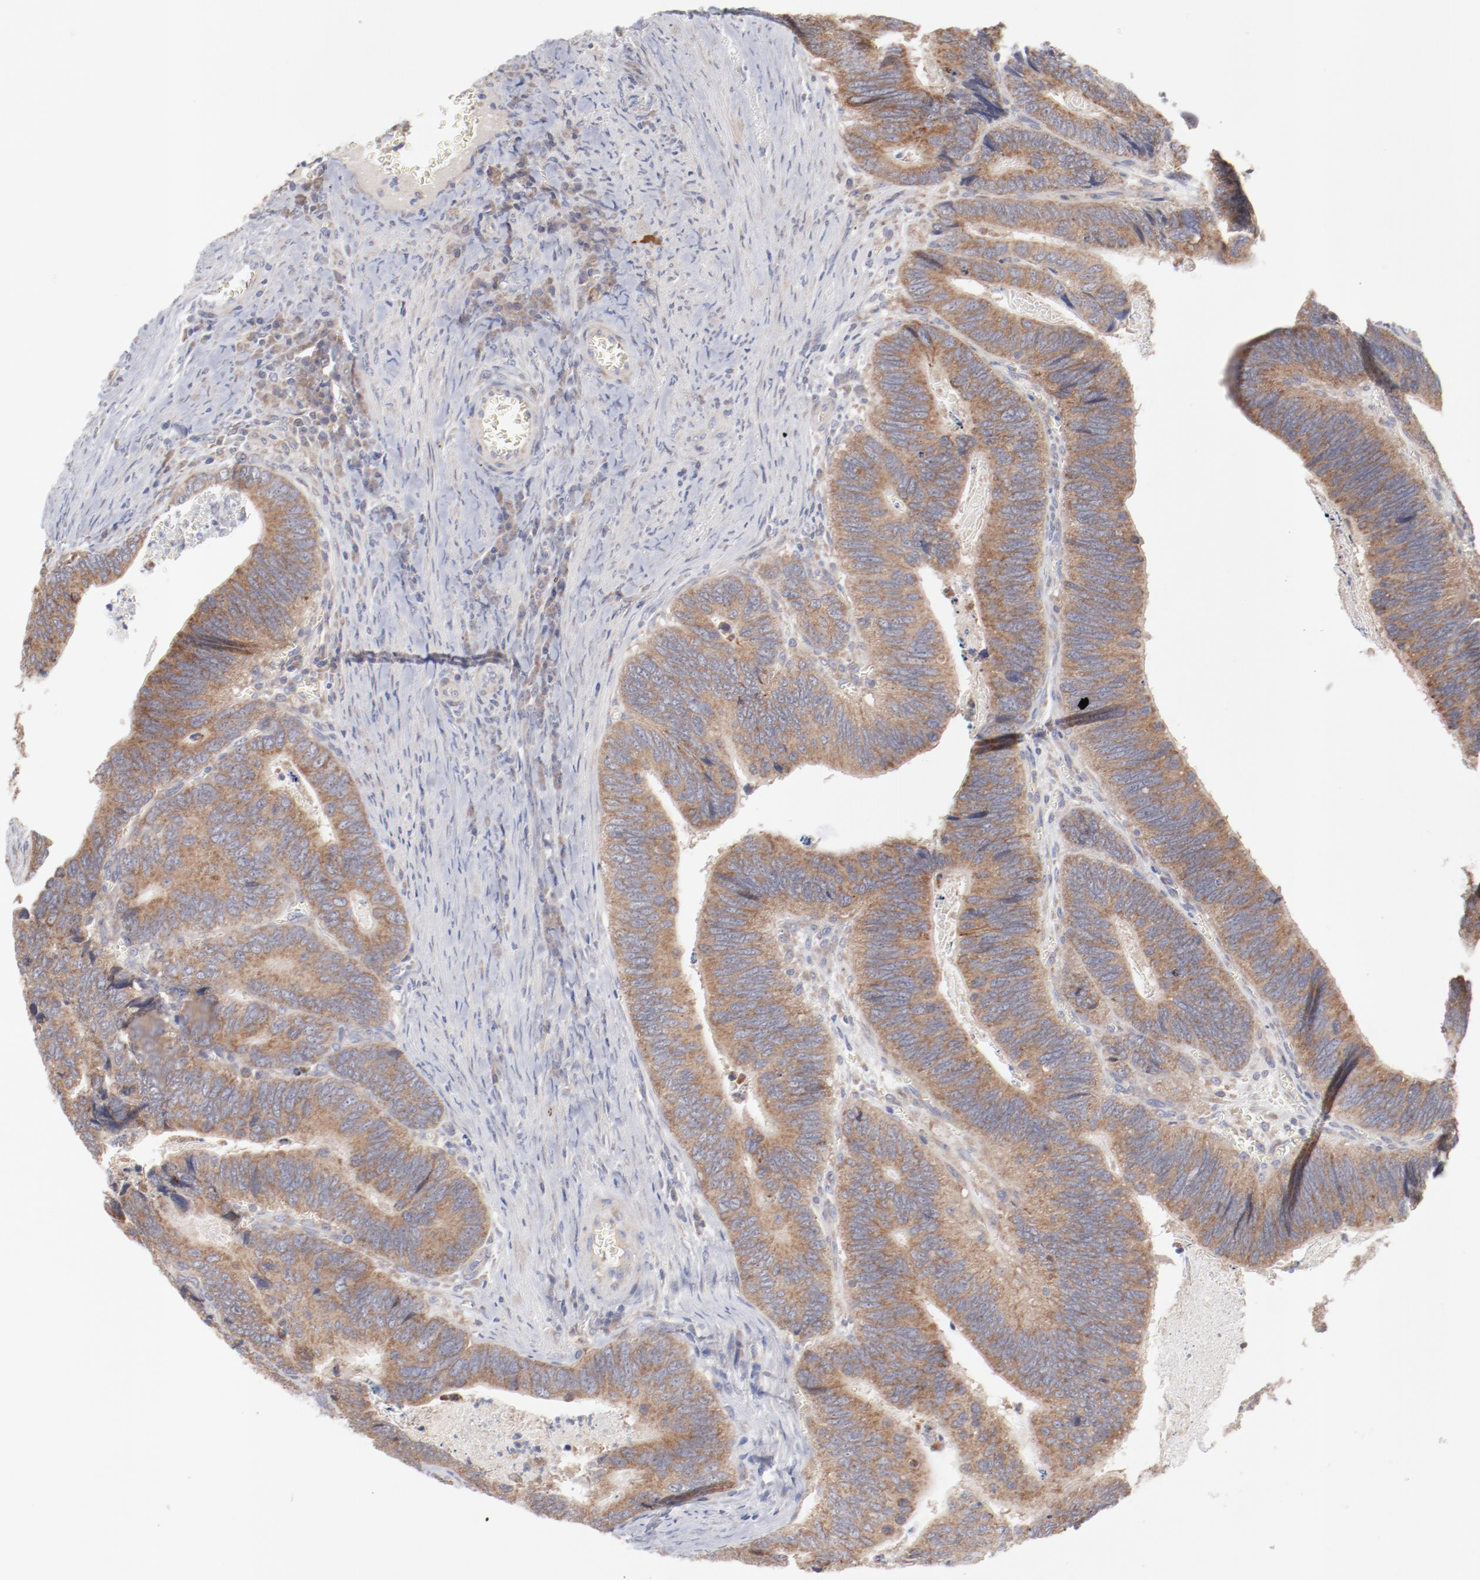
{"staining": {"intensity": "moderate", "quantity": ">75%", "location": "cytoplasmic/membranous"}, "tissue": "colorectal cancer", "cell_type": "Tumor cells", "image_type": "cancer", "snomed": [{"axis": "morphology", "description": "Adenocarcinoma, NOS"}, {"axis": "topography", "description": "Colon"}], "caption": "This is a histology image of immunohistochemistry staining of colorectal adenocarcinoma, which shows moderate staining in the cytoplasmic/membranous of tumor cells.", "gene": "PPFIBP2", "patient": {"sex": "male", "age": 72}}